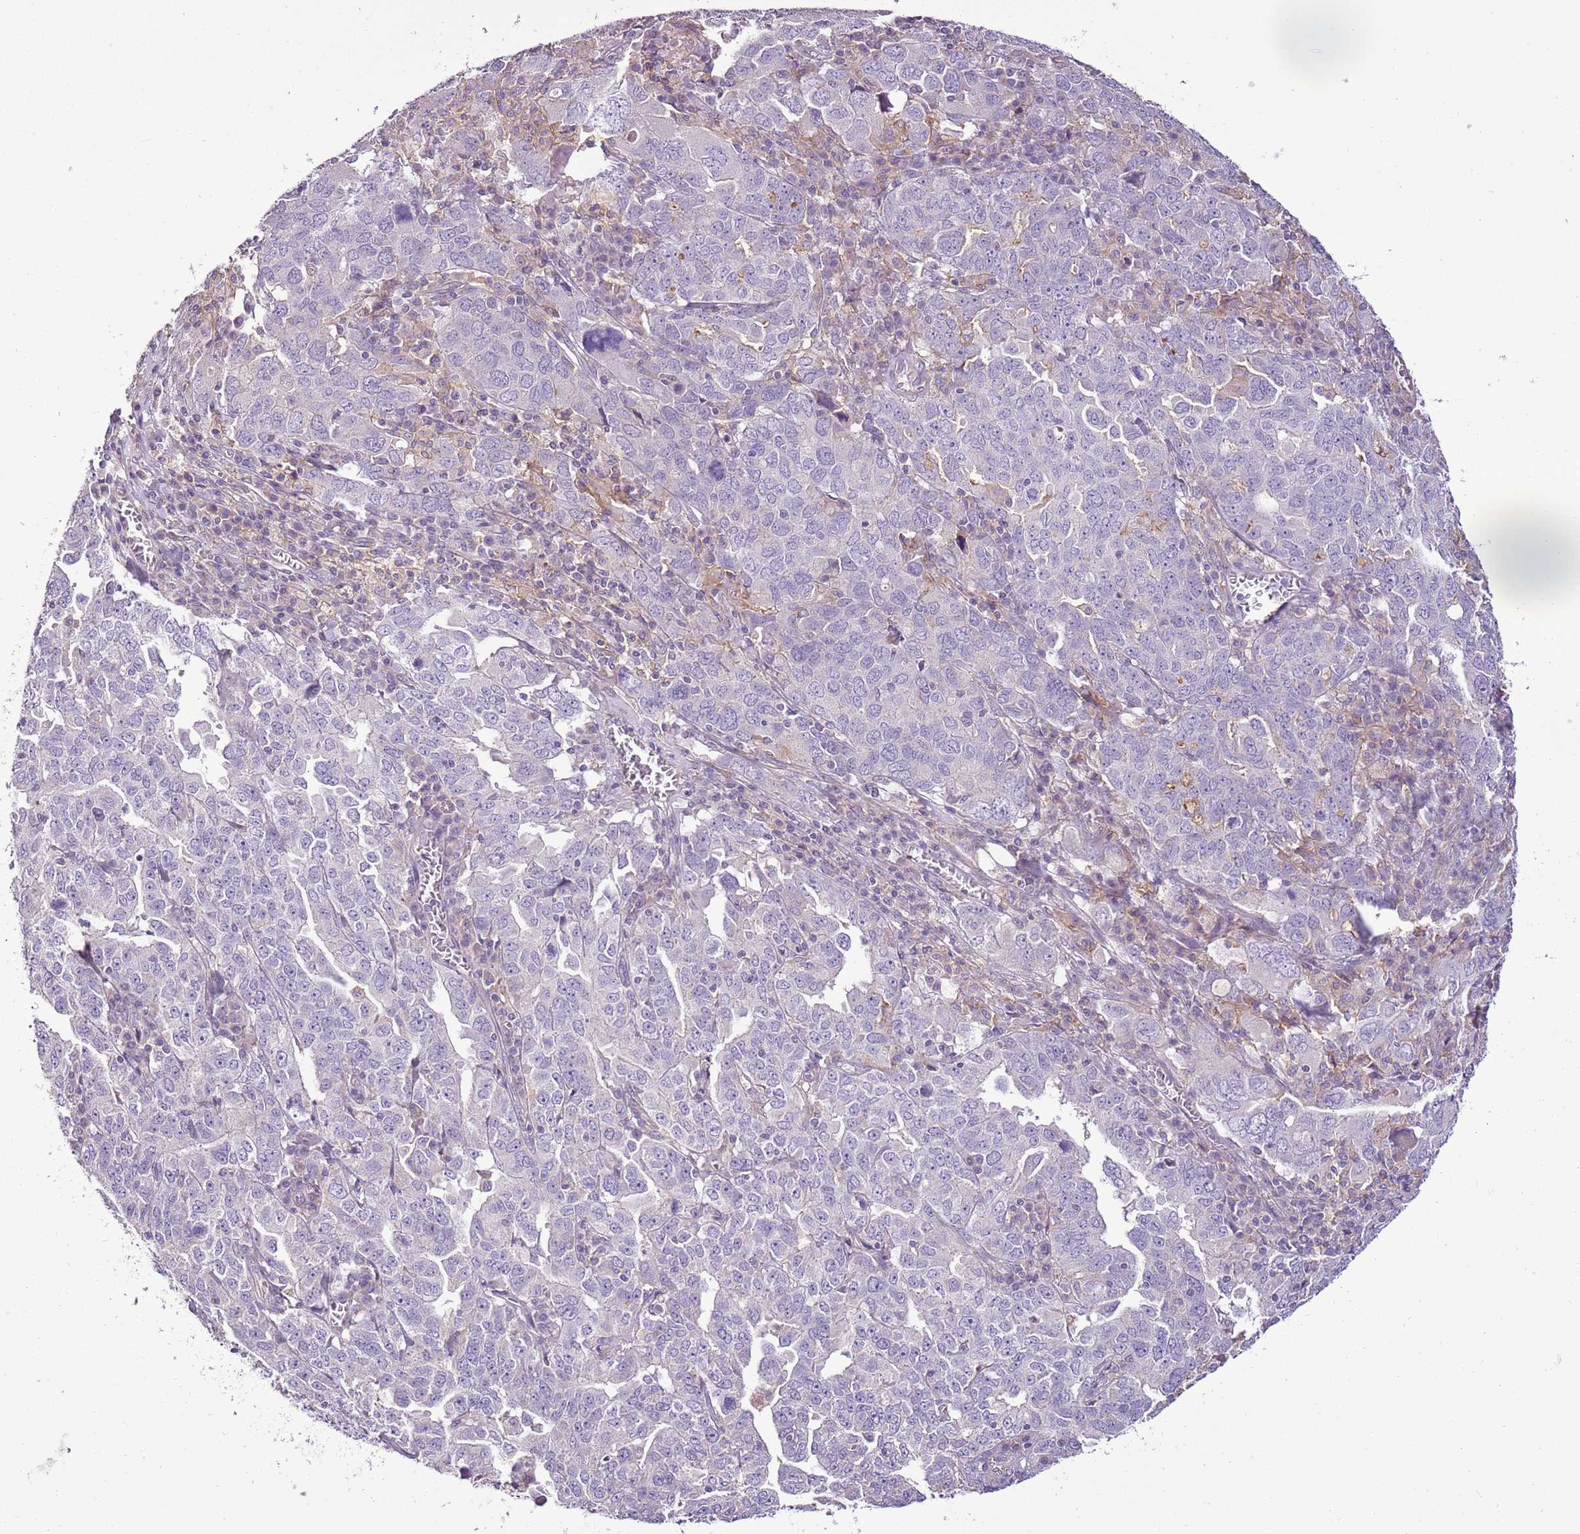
{"staining": {"intensity": "negative", "quantity": "none", "location": "none"}, "tissue": "ovarian cancer", "cell_type": "Tumor cells", "image_type": "cancer", "snomed": [{"axis": "morphology", "description": "Carcinoma, endometroid"}, {"axis": "topography", "description": "Ovary"}], "caption": "Immunohistochemical staining of human endometroid carcinoma (ovarian) displays no significant expression in tumor cells.", "gene": "CMKLR1", "patient": {"sex": "female", "age": 62}}